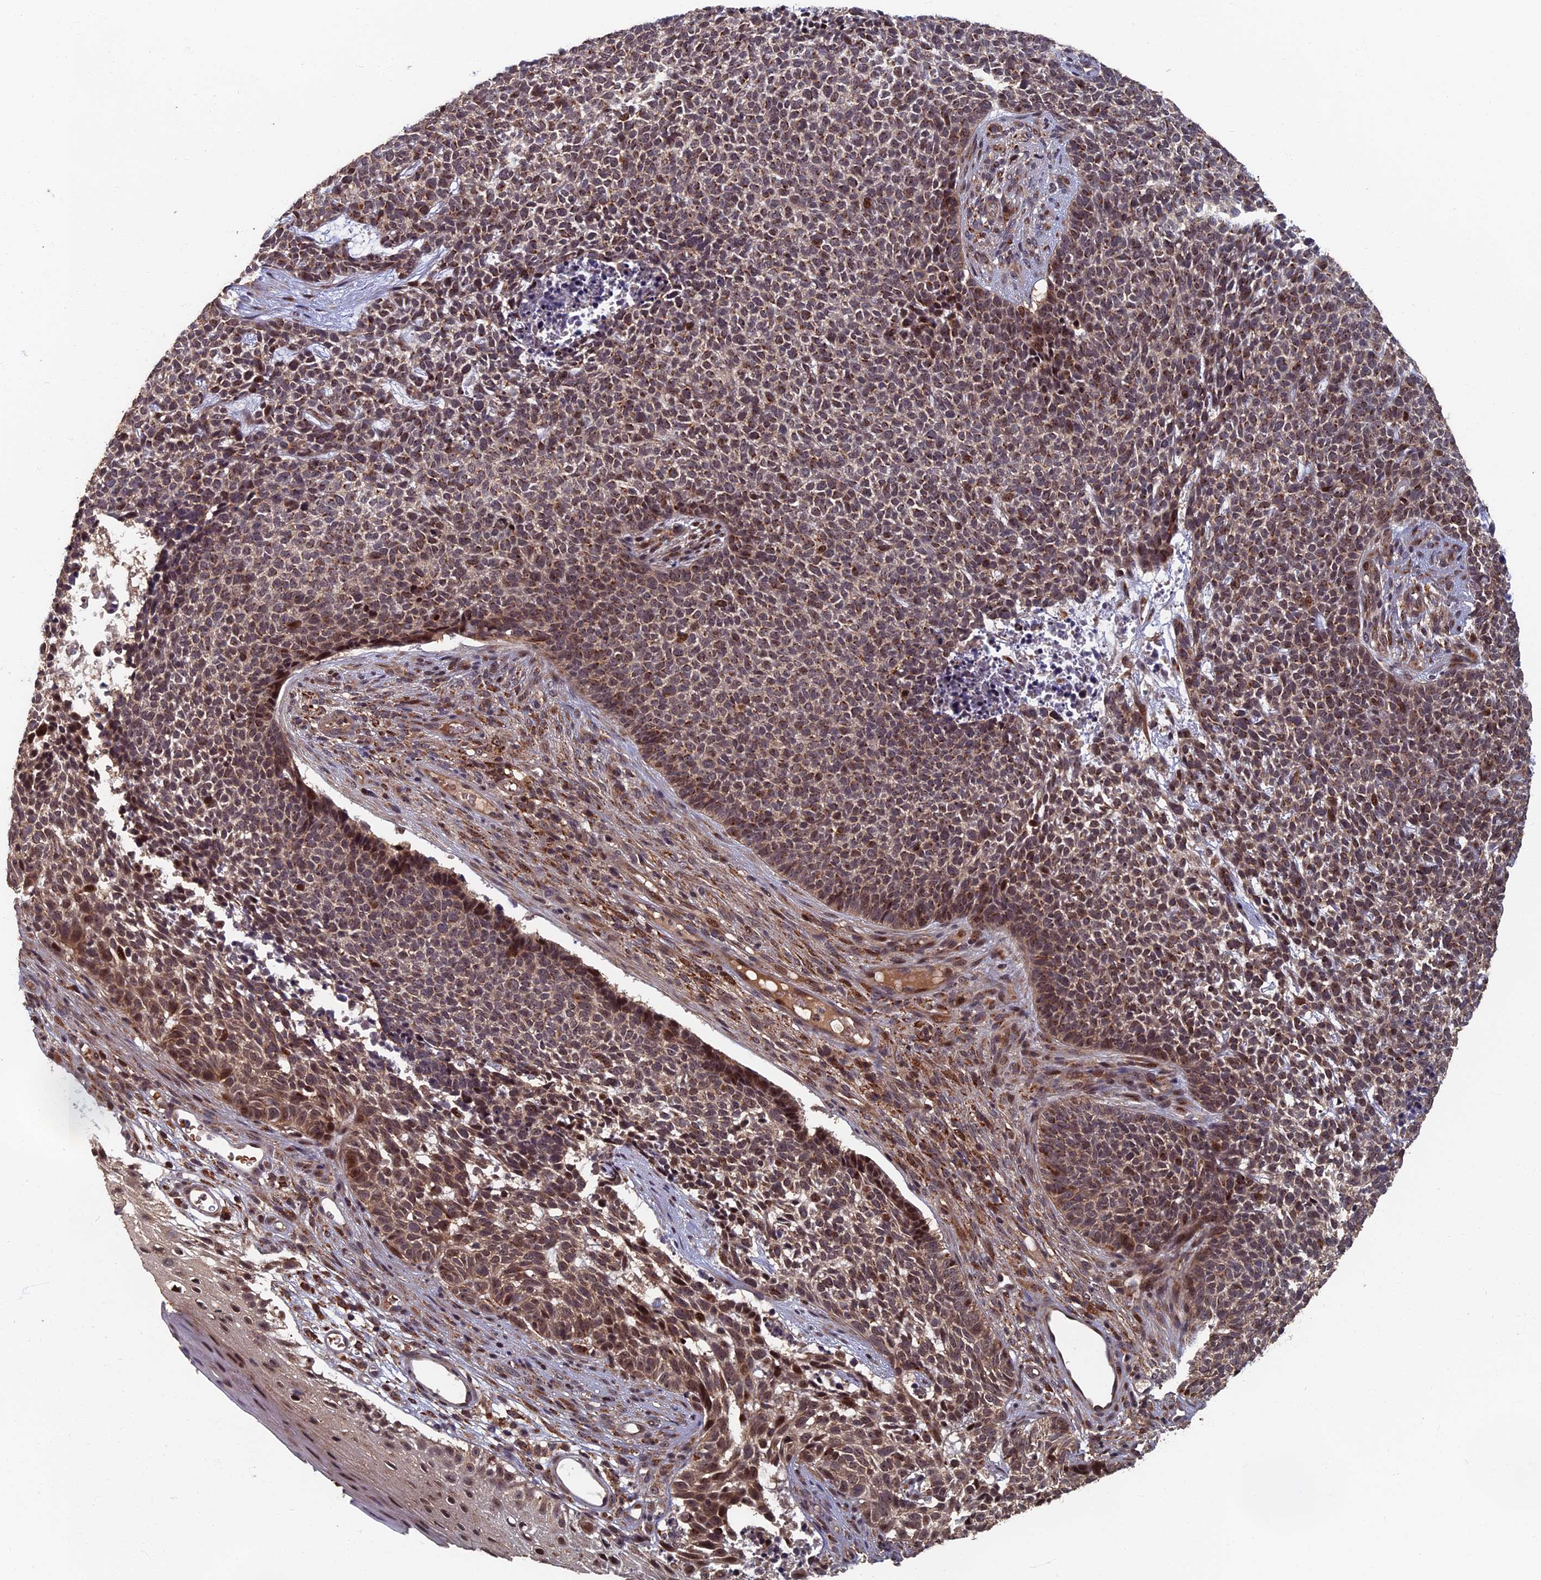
{"staining": {"intensity": "moderate", "quantity": ">75%", "location": "cytoplasmic/membranous"}, "tissue": "skin cancer", "cell_type": "Tumor cells", "image_type": "cancer", "snomed": [{"axis": "morphology", "description": "Basal cell carcinoma"}, {"axis": "topography", "description": "Skin"}], "caption": "A high-resolution histopathology image shows immunohistochemistry (IHC) staining of skin cancer, which exhibits moderate cytoplasmic/membranous positivity in approximately >75% of tumor cells.", "gene": "RASGRF1", "patient": {"sex": "female", "age": 84}}